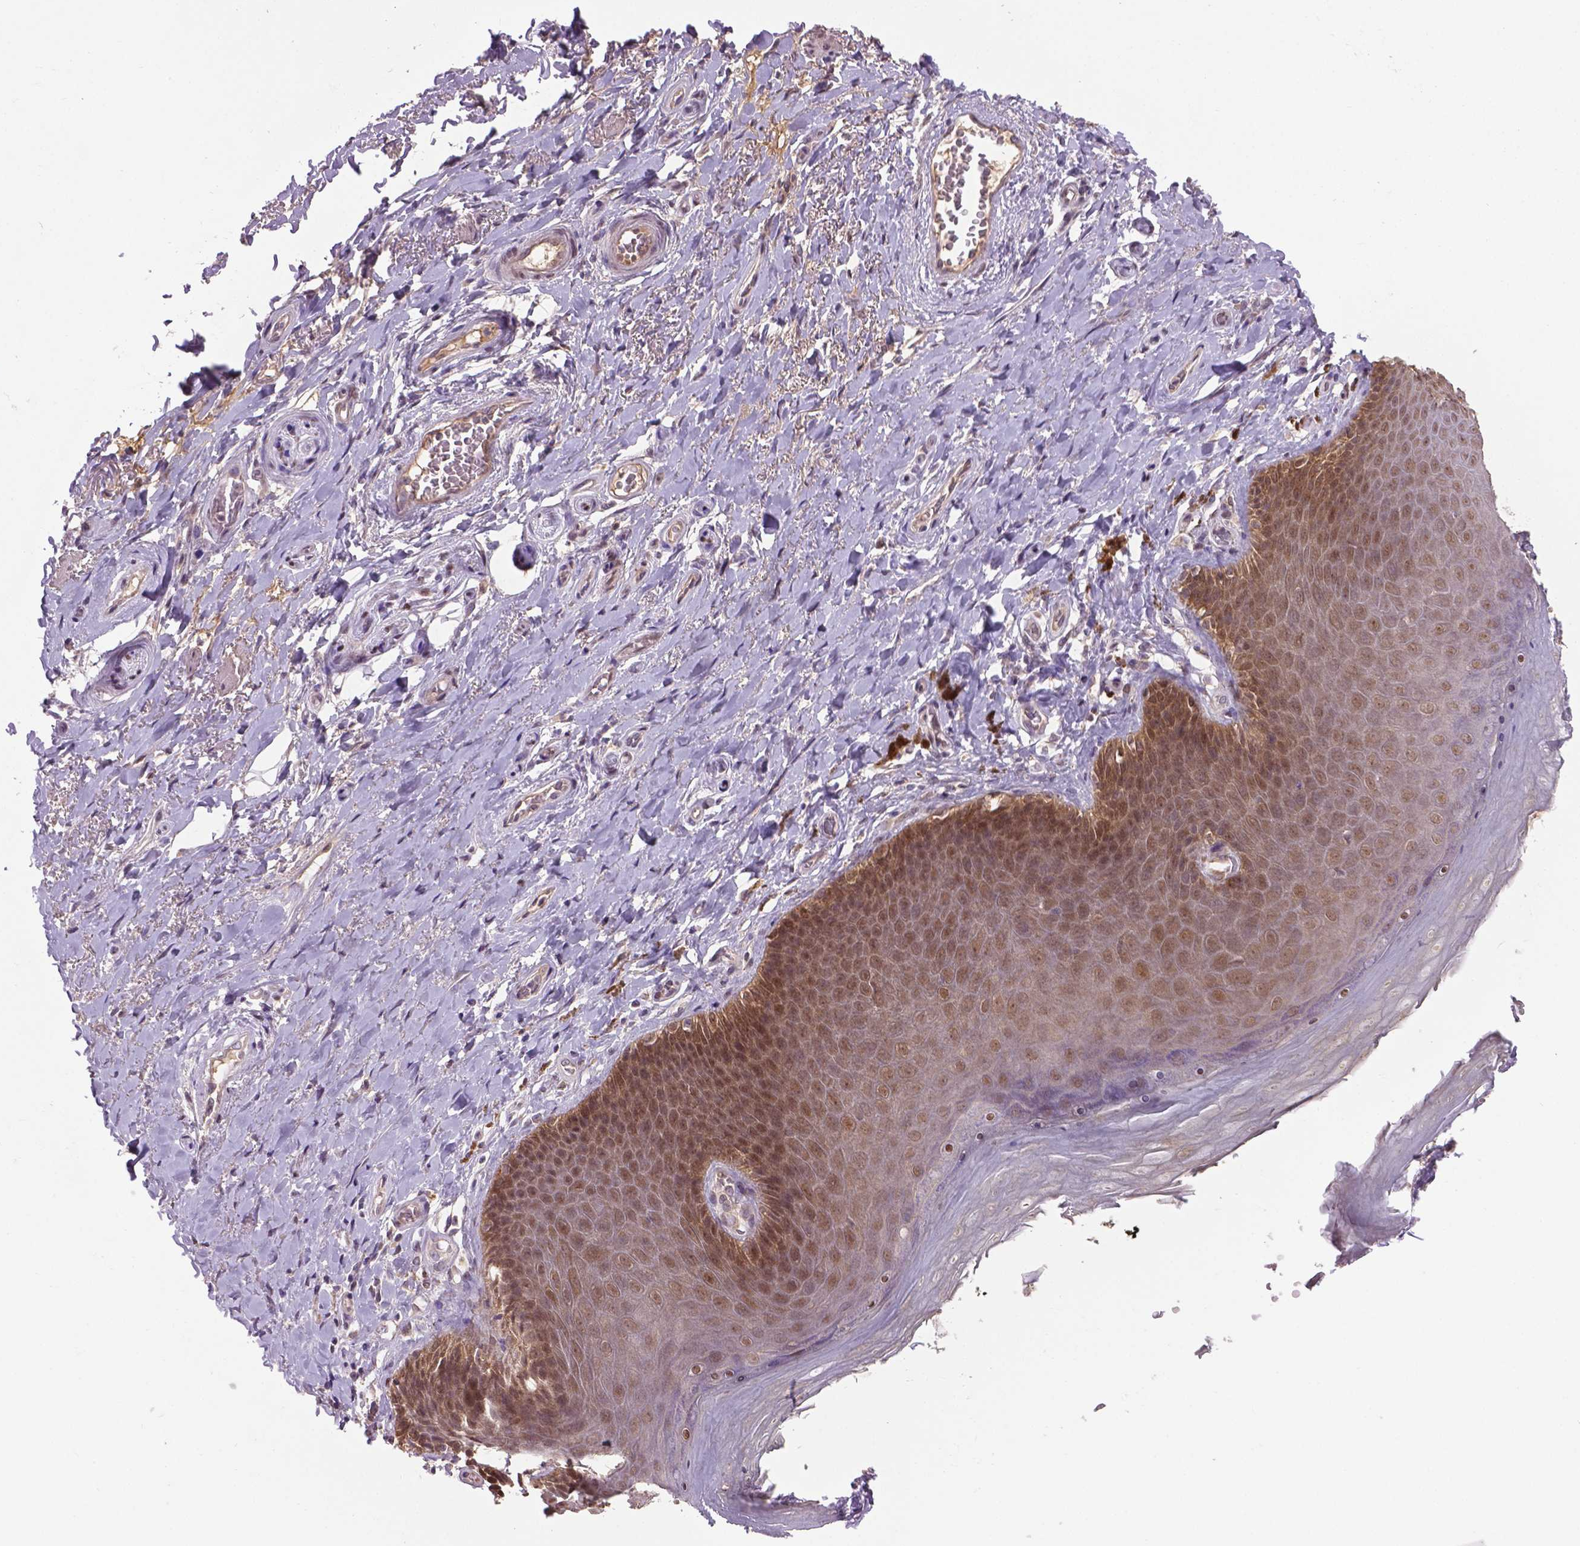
{"staining": {"intensity": "negative", "quantity": "none", "location": "none"}, "tissue": "soft tissue", "cell_type": "Fibroblasts", "image_type": "normal", "snomed": [{"axis": "morphology", "description": "Normal tissue, NOS"}, {"axis": "topography", "description": "Anal"}, {"axis": "topography", "description": "Peripheral nerve tissue"}], "caption": "Immunohistochemistry (IHC) photomicrograph of normal soft tissue: human soft tissue stained with DAB demonstrates no significant protein positivity in fibroblasts. (Stains: DAB (3,3'-diaminobenzidine) immunohistochemistry (IHC) with hematoxylin counter stain, Microscopy: brightfield microscopy at high magnification).", "gene": "ENSG00000289700", "patient": {"sex": "male", "age": 53}}